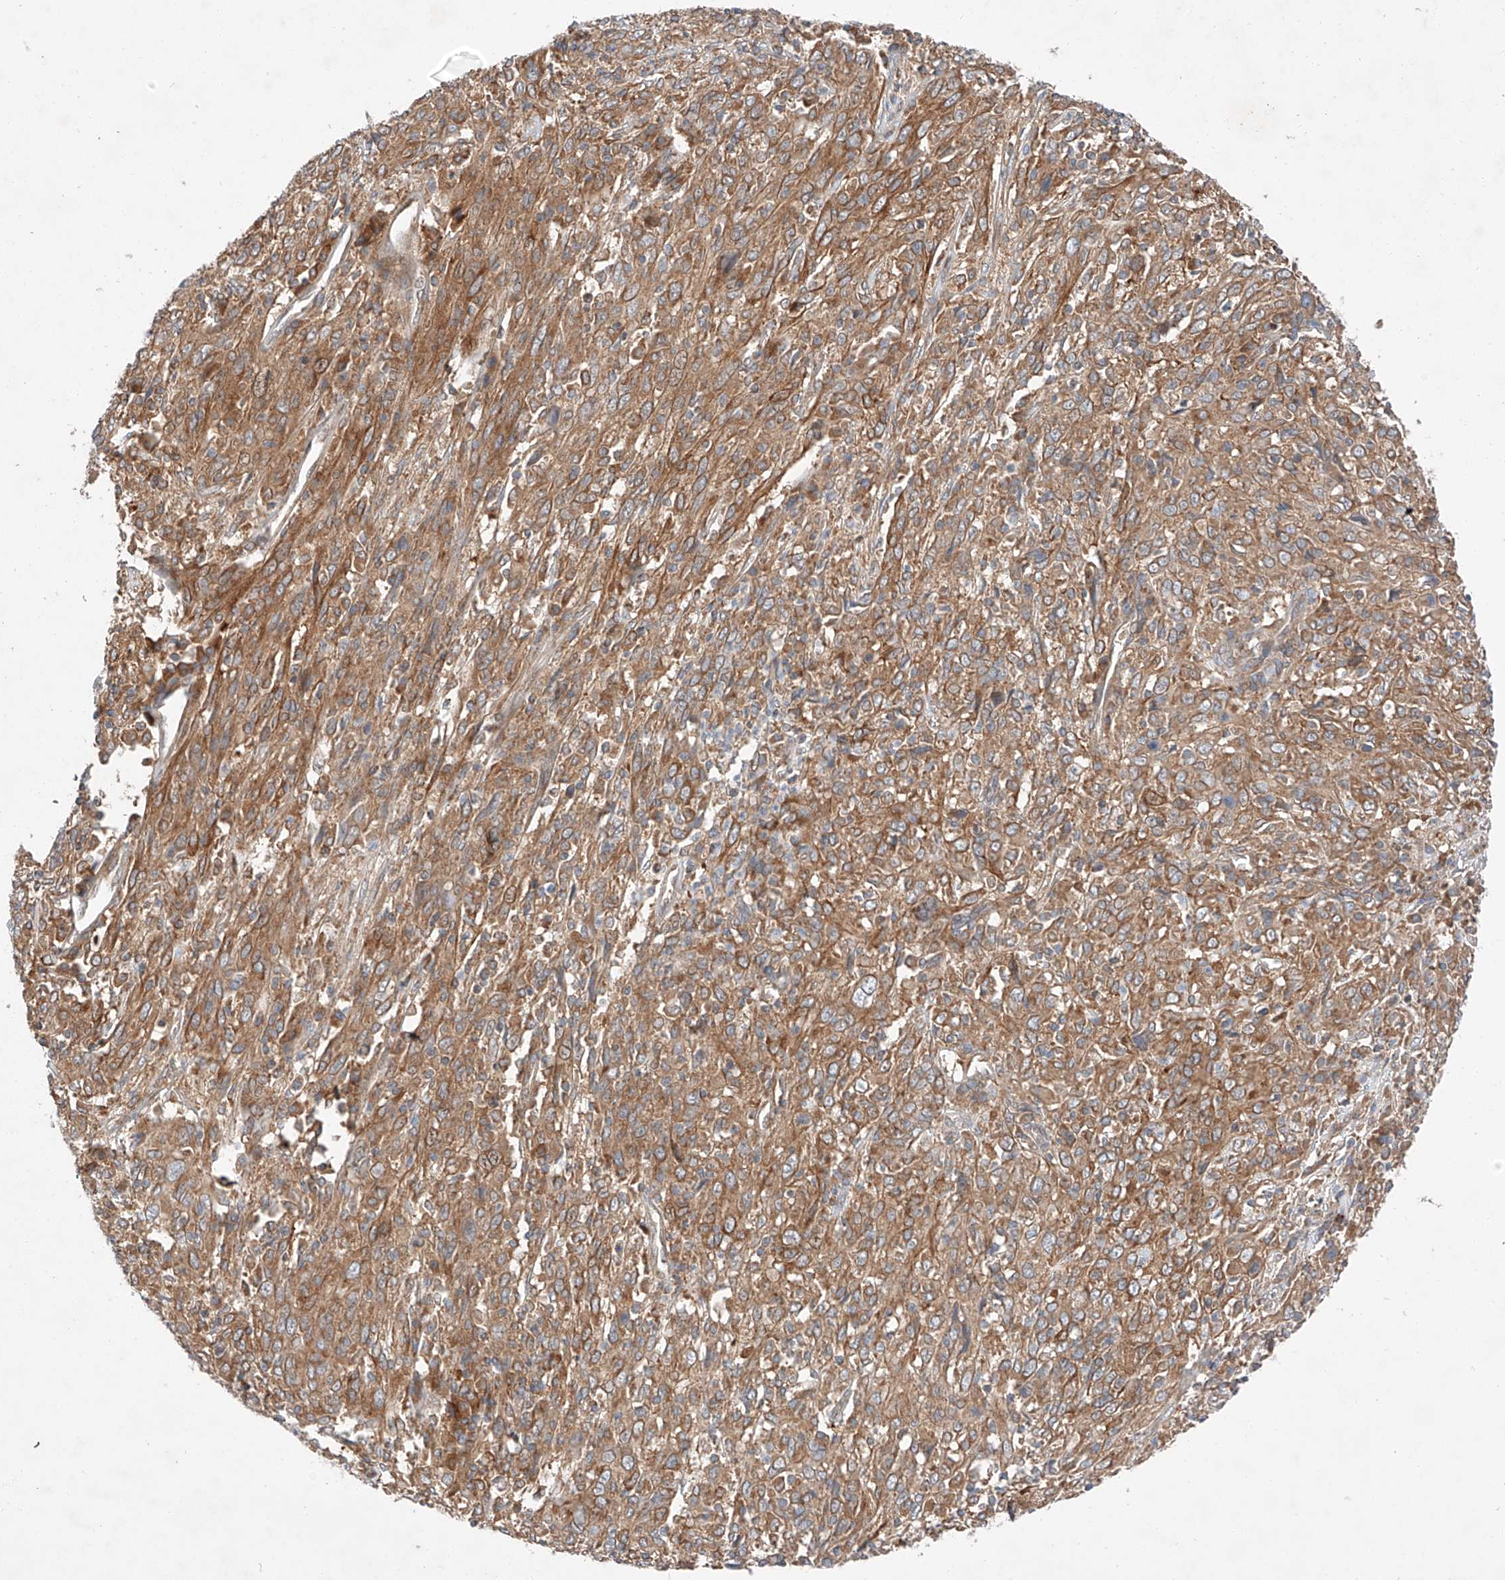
{"staining": {"intensity": "moderate", "quantity": ">75%", "location": "cytoplasmic/membranous"}, "tissue": "cervical cancer", "cell_type": "Tumor cells", "image_type": "cancer", "snomed": [{"axis": "morphology", "description": "Squamous cell carcinoma, NOS"}, {"axis": "topography", "description": "Cervix"}], "caption": "DAB (3,3'-diaminobenzidine) immunohistochemical staining of squamous cell carcinoma (cervical) demonstrates moderate cytoplasmic/membranous protein positivity in approximately >75% of tumor cells.", "gene": "RUSC1", "patient": {"sex": "female", "age": 46}}